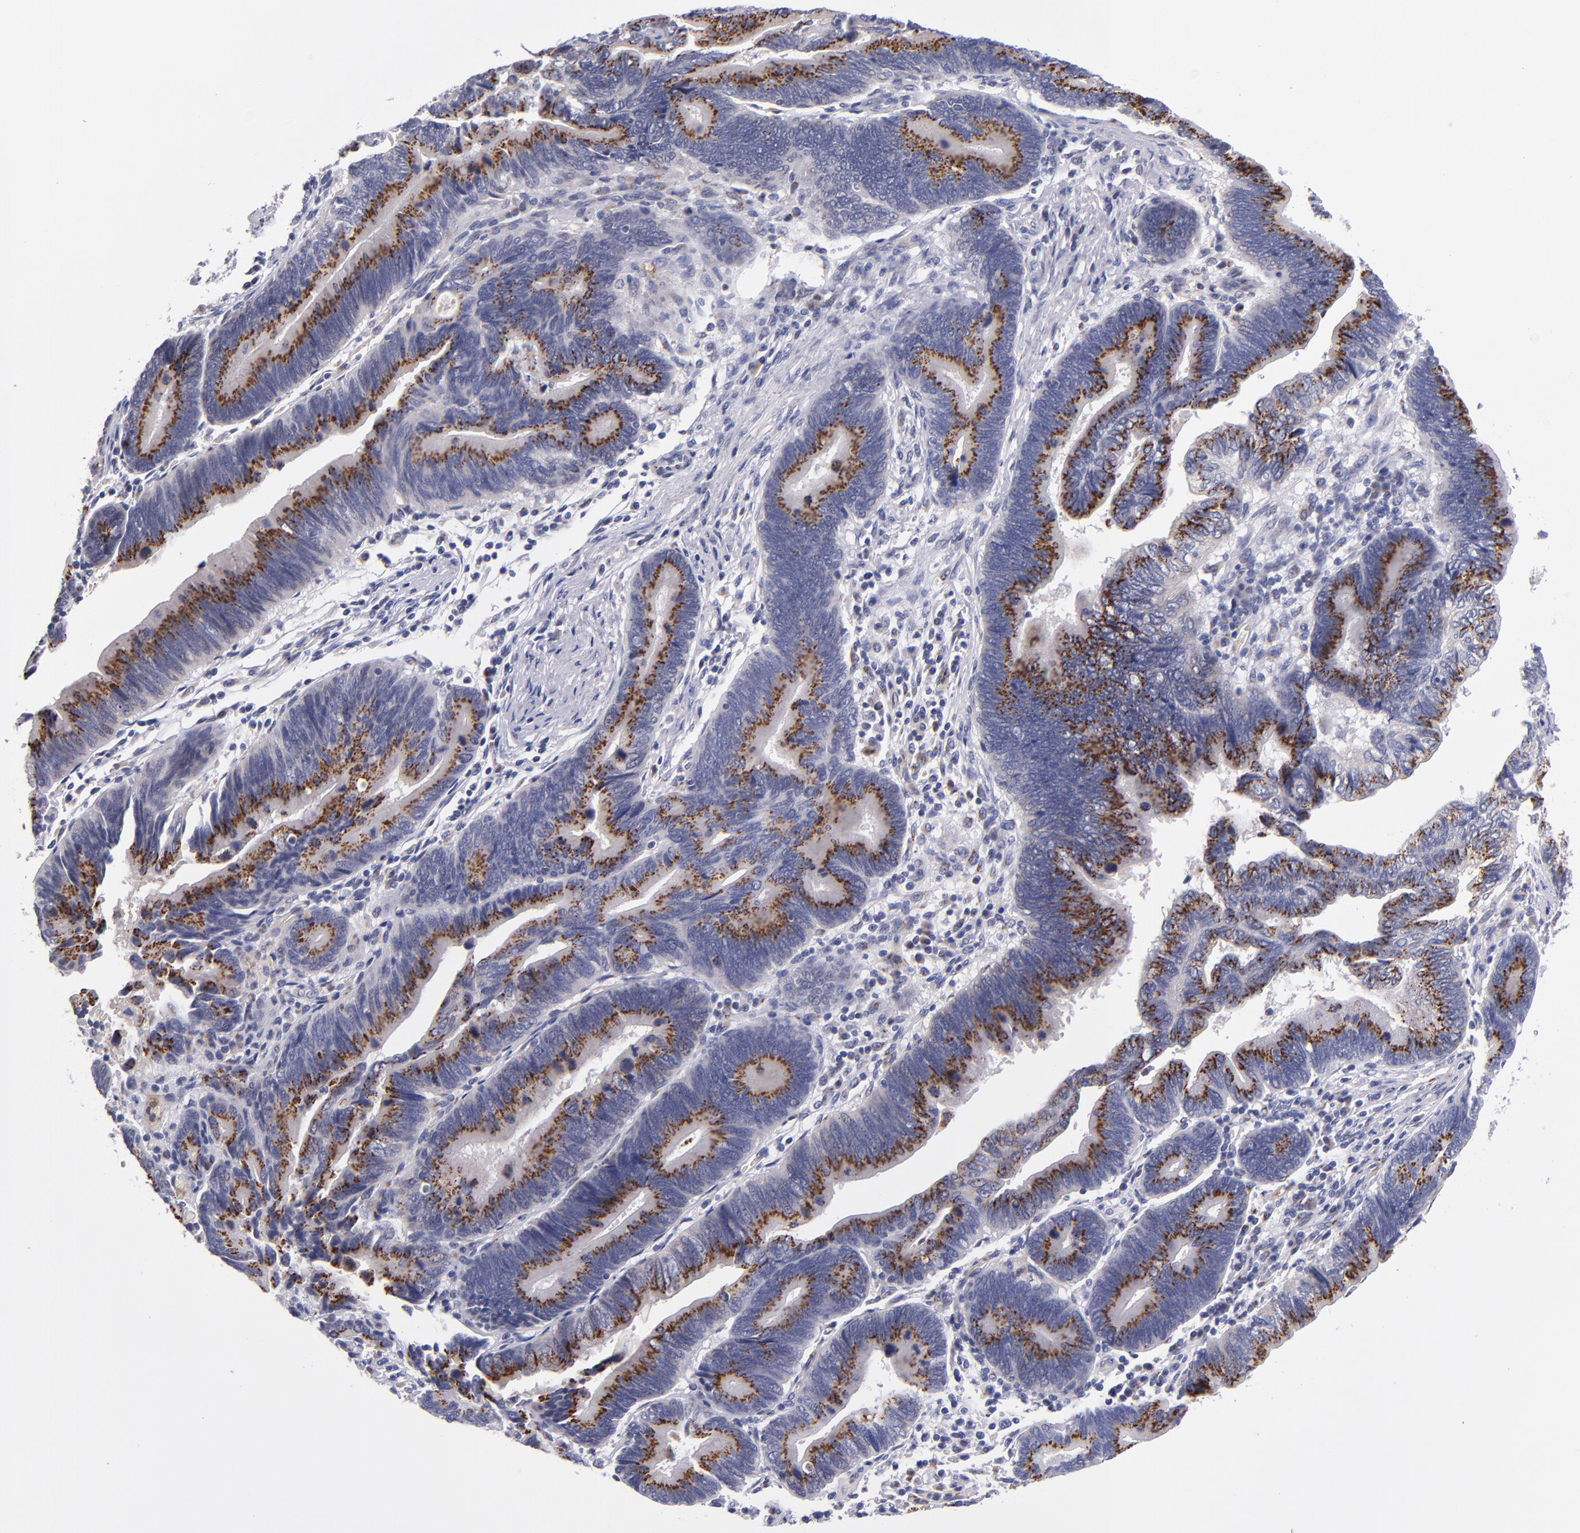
{"staining": {"intensity": "strong", "quantity": ">75%", "location": "cytoplasmic/membranous"}, "tissue": "pancreatic cancer", "cell_type": "Tumor cells", "image_type": "cancer", "snomed": [{"axis": "morphology", "description": "Adenocarcinoma, NOS"}, {"axis": "topography", "description": "Pancreas"}], "caption": "Protein expression by immunohistochemistry (IHC) reveals strong cytoplasmic/membranous expression in approximately >75% of tumor cells in pancreatic cancer. Nuclei are stained in blue.", "gene": "RAB41", "patient": {"sex": "female", "age": 70}}